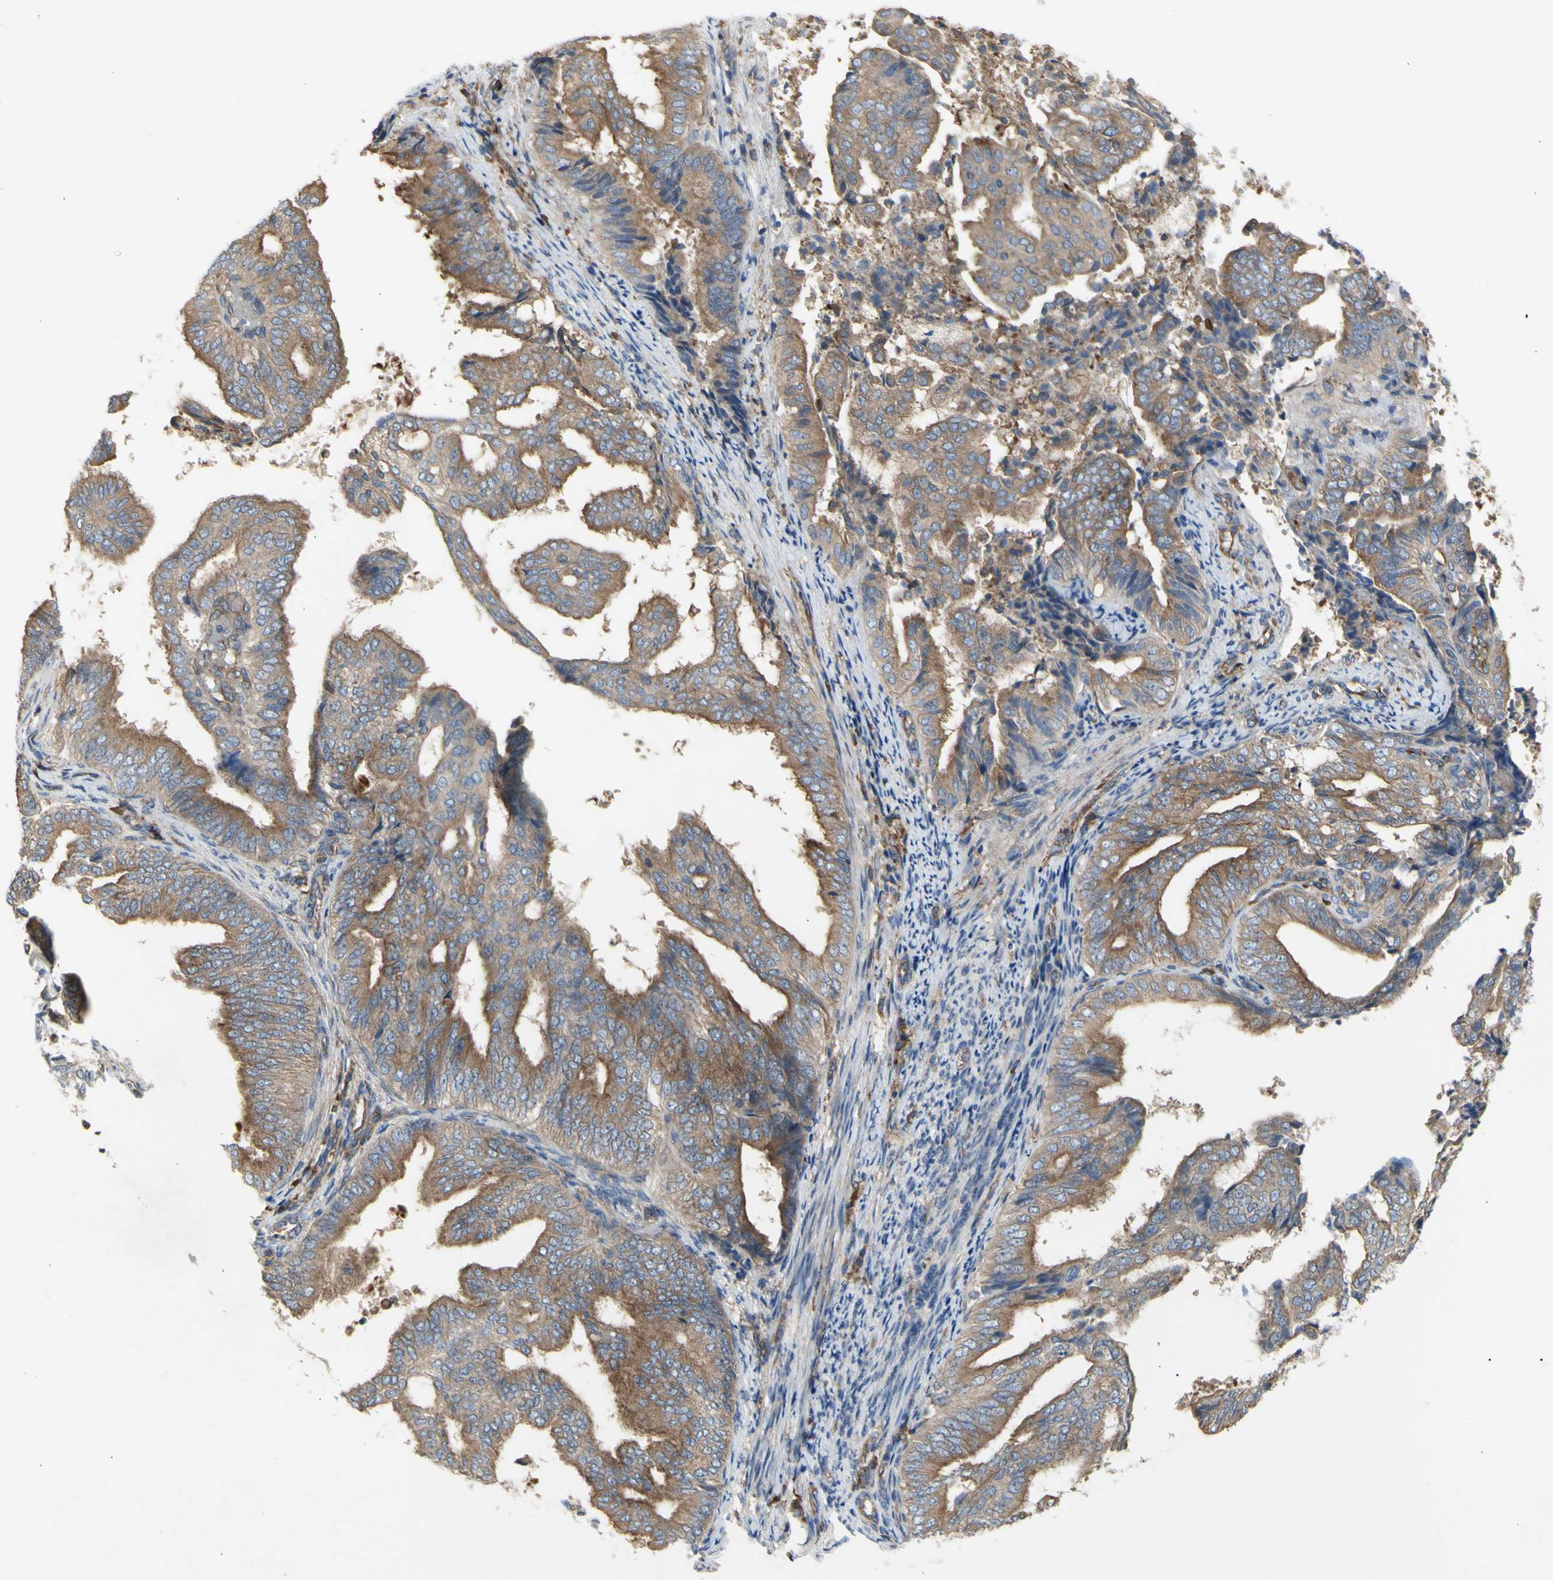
{"staining": {"intensity": "moderate", "quantity": ">75%", "location": "cytoplasmic/membranous"}, "tissue": "endometrial cancer", "cell_type": "Tumor cells", "image_type": "cancer", "snomed": [{"axis": "morphology", "description": "Adenocarcinoma, NOS"}, {"axis": "topography", "description": "Endometrium"}], "caption": "Brown immunohistochemical staining in adenocarcinoma (endometrial) exhibits moderate cytoplasmic/membranous staining in approximately >75% of tumor cells. (brown staining indicates protein expression, while blue staining denotes nuclei).", "gene": "KLC1", "patient": {"sex": "female", "age": 58}}